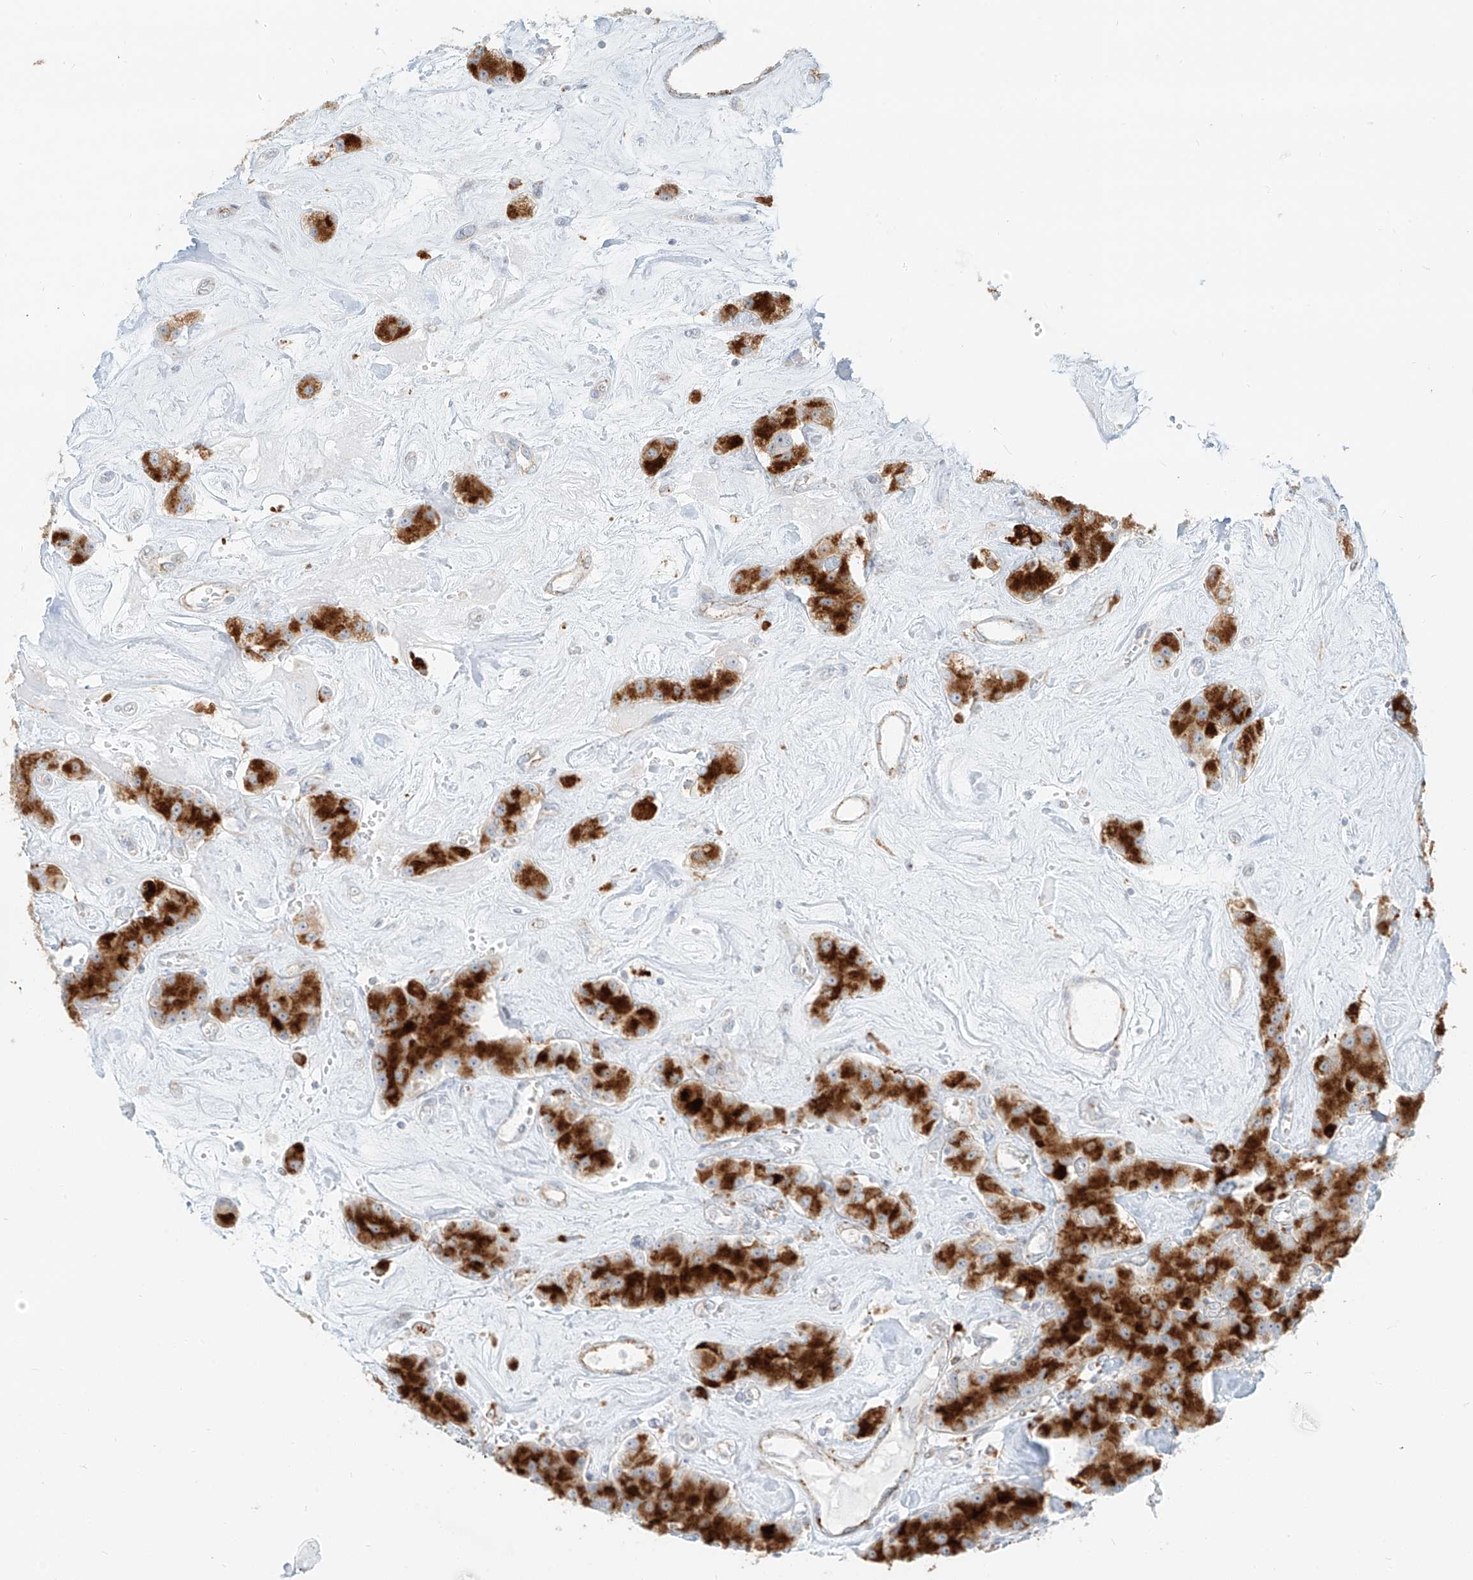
{"staining": {"intensity": "strong", "quantity": ">75%", "location": "cytoplasmic/membranous"}, "tissue": "carcinoid", "cell_type": "Tumor cells", "image_type": "cancer", "snomed": [{"axis": "morphology", "description": "Carcinoid, malignant, NOS"}, {"axis": "topography", "description": "Pancreas"}], "caption": "A micrograph of carcinoid (malignant) stained for a protein demonstrates strong cytoplasmic/membranous brown staining in tumor cells. The staining was performed using DAB (3,3'-diaminobenzidine) to visualize the protein expression in brown, while the nuclei were stained in blue with hematoxylin (Magnification: 20x).", "gene": "SLC35F6", "patient": {"sex": "male", "age": 41}}